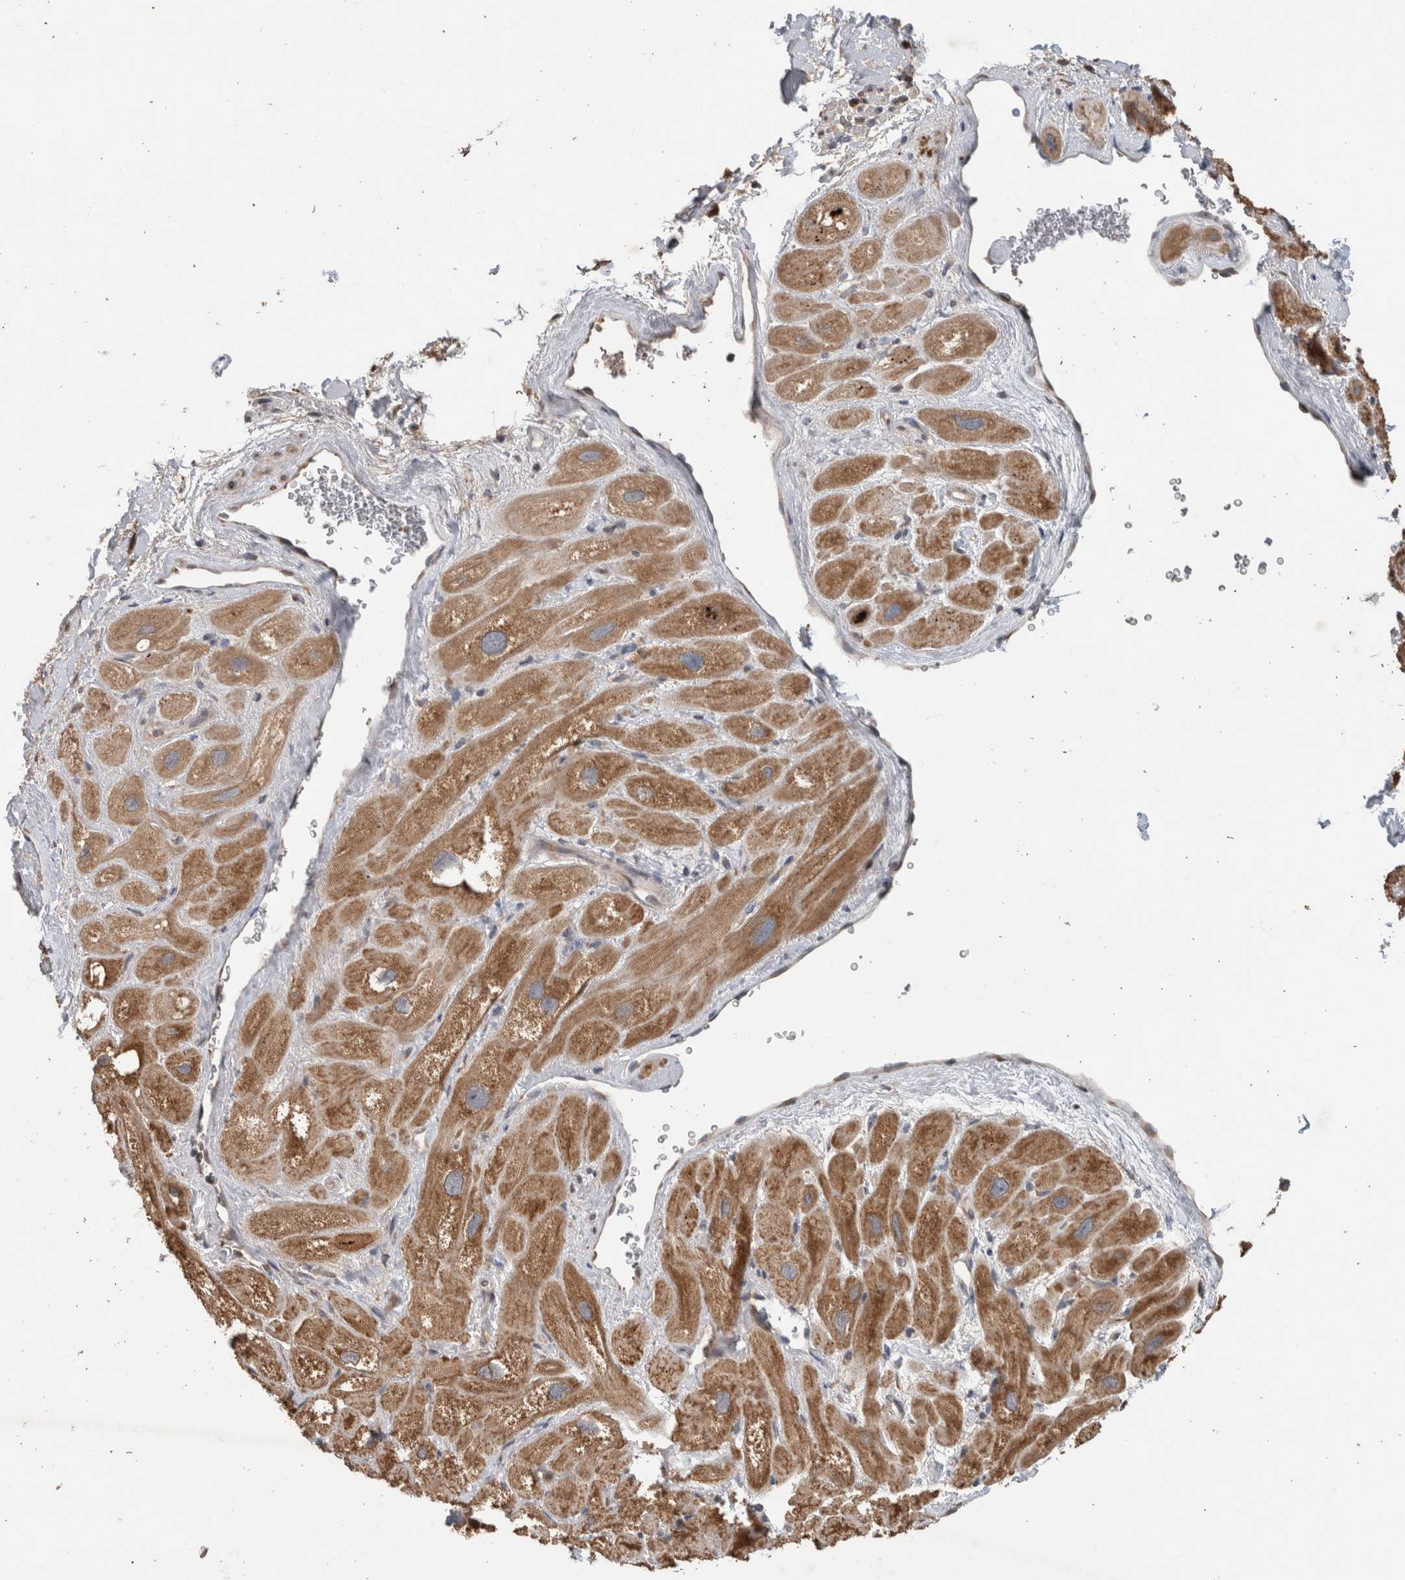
{"staining": {"intensity": "moderate", "quantity": ">75%", "location": "cytoplasmic/membranous"}, "tissue": "heart muscle", "cell_type": "Cardiomyocytes", "image_type": "normal", "snomed": [{"axis": "morphology", "description": "Normal tissue, NOS"}, {"axis": "topography", "description": "Heart"}], "caption": "Protein expression analysis of benign human heart muscle reveals moderate cytoplasmic/membranous staining in about >75% of cardiomyocytes.", "gene": "ADGRL3", "patient": {"sex": "male", "age": 49}}